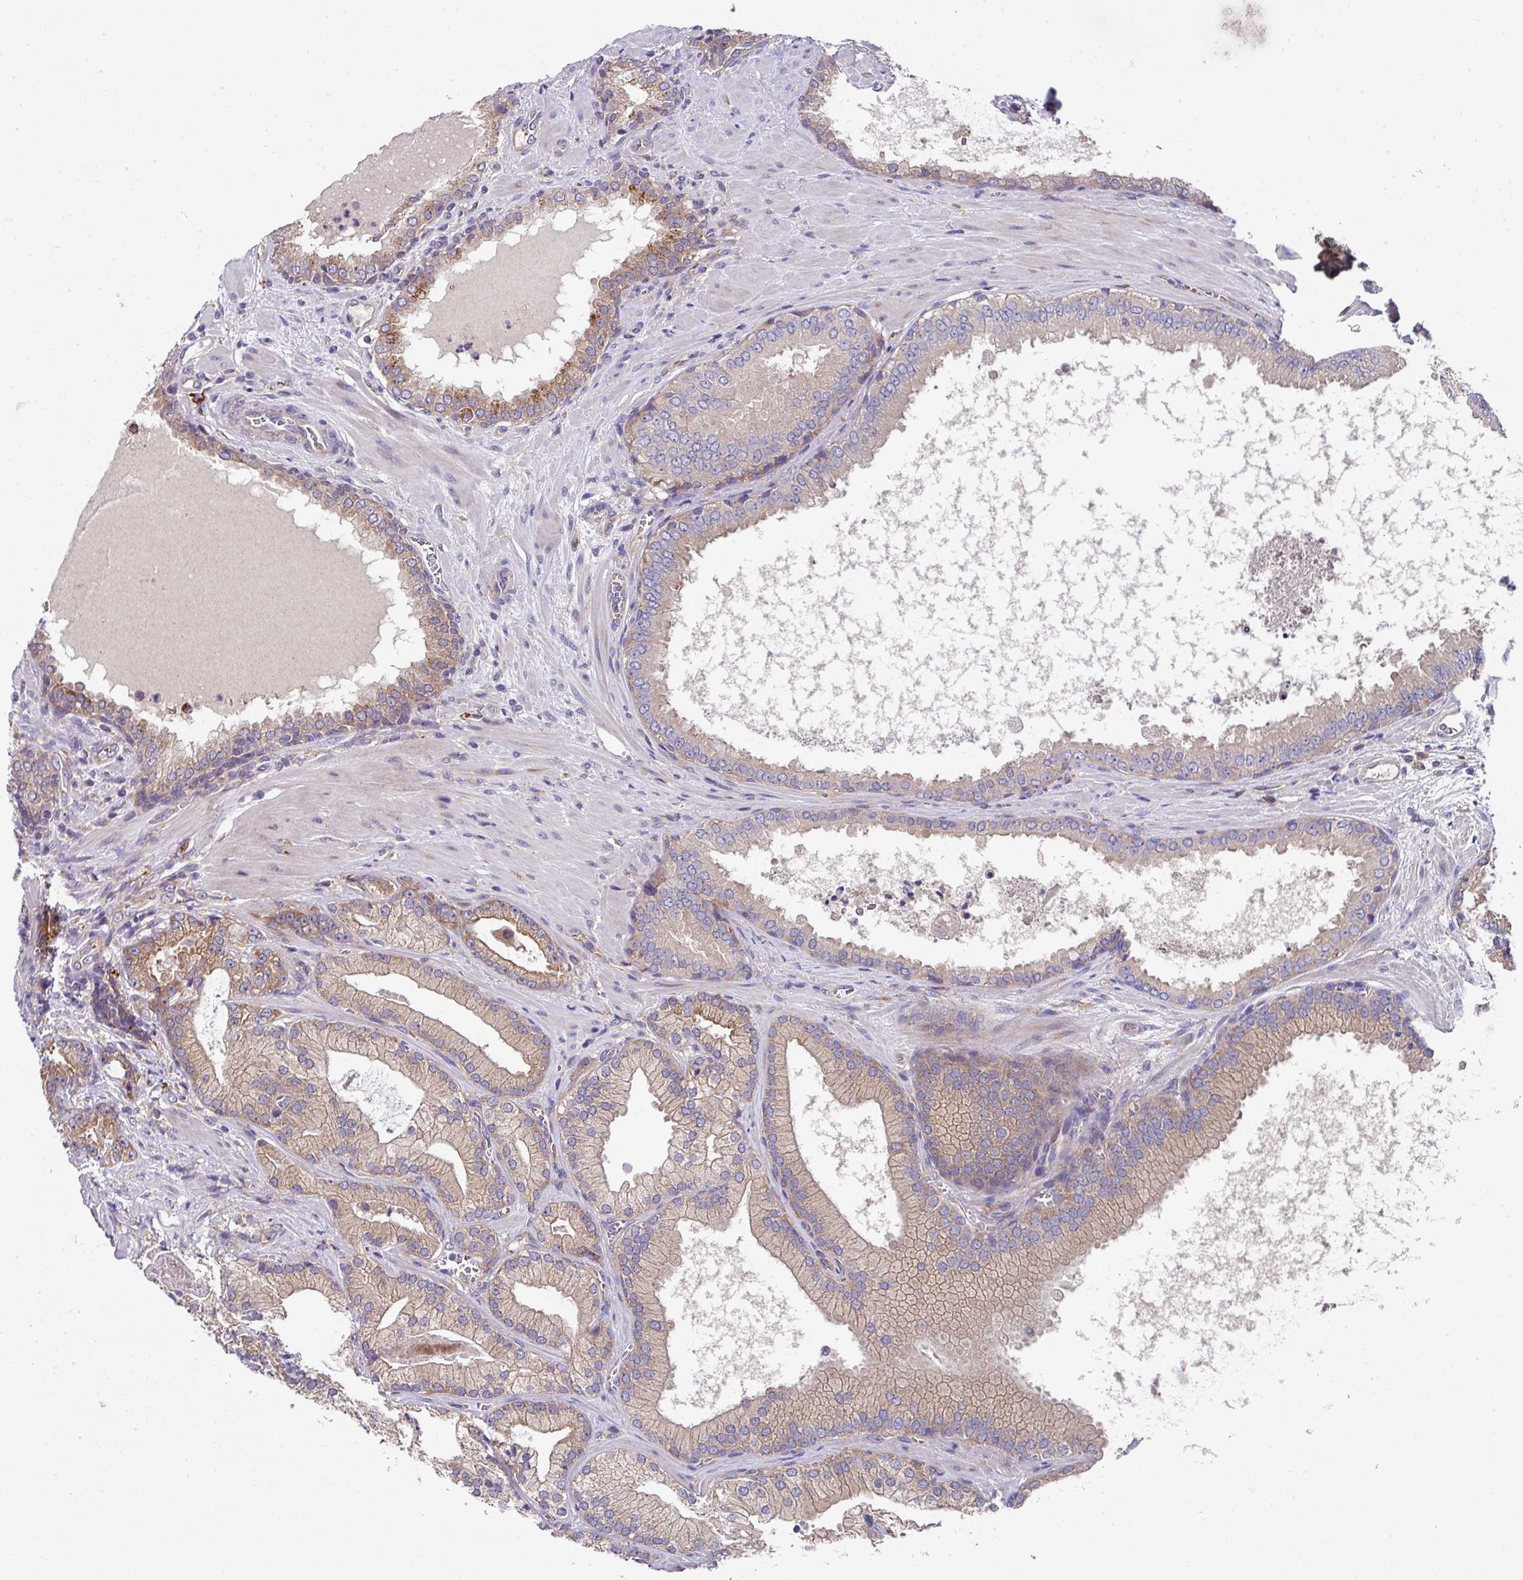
{"staining": {"intensity": "moderate", "quantity": "<25%", "location": "cytoplasmic/membranous"}, "tissue": "prostate cancer", "cell_type": "Tumor cells", "image_type": "cancer", "snomed": [{"axis": "morphology", "description": "Adenocarcinoma, High grade"}, {"axis": "topography", "description": "Prostate"}], "caption": "Immunohistochemistry (IHC) staining of prostate high-grade adenocarcinoma, which shows low levels of moderate cytoplasmic/membranous expression in approximately <25% of tumor cells indicating moderate cytoplasmic/membranous protein expression. The staining was performed using DAB (3,3'-diaminobenzidine) (brown) for protein detection and nuclei were counterstained in hematoxylin (blue).", "gene": "EIF4B", "patient": {"sex": "male", "age": 68}}